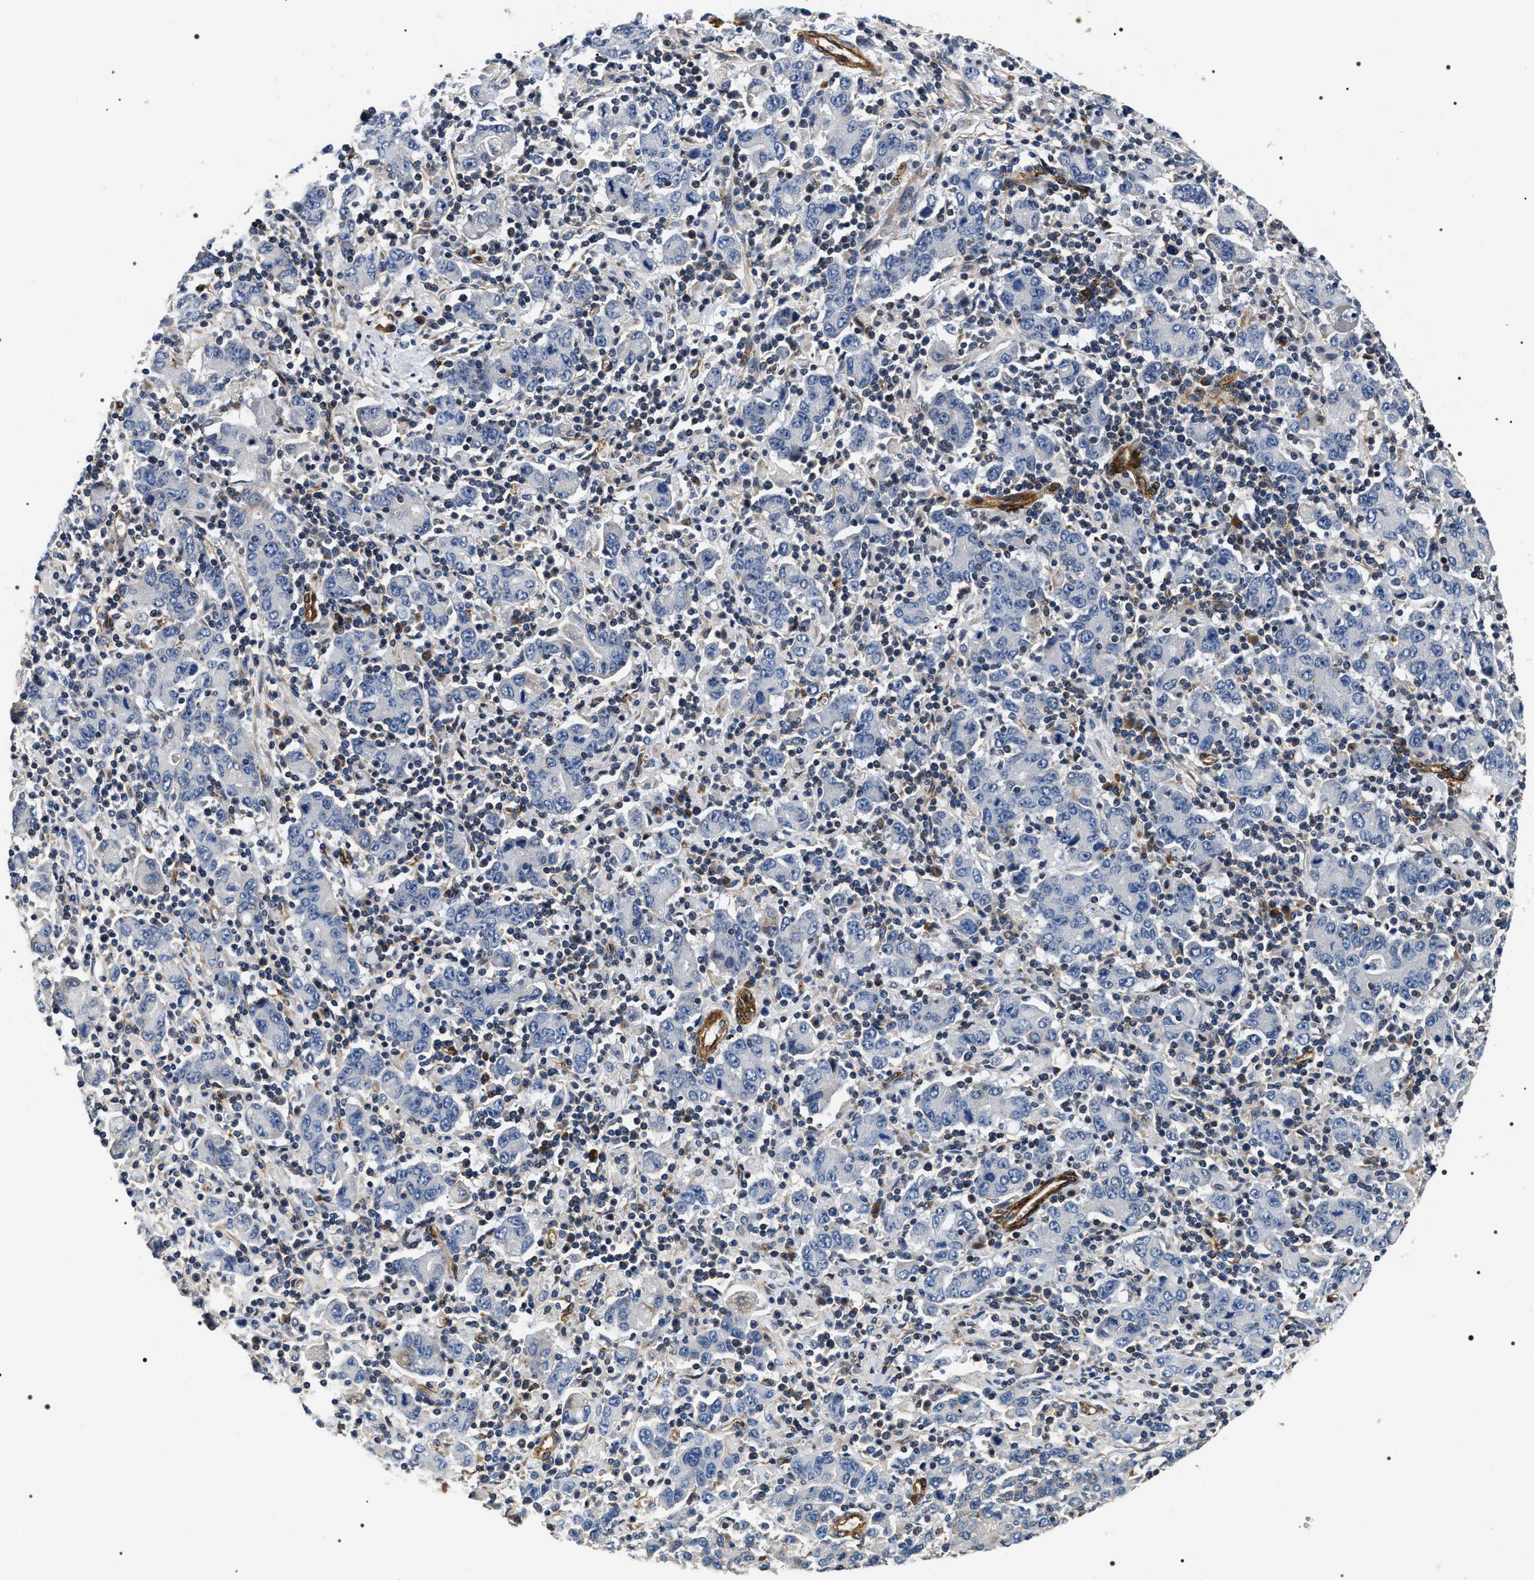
{"staining": {"intensity": "negative", "quantity": "none", "location": "none"}, "tissue": "stomach cancer", "cell_type": "Tumor cells", "image_type": "cancer", "snomed": [{"axis": "morphology", "description": "Adenocarcinoma, NOS"}, {"axis": "topography", "description": "Stomach, upper"}], "caption": "Adenocarcinoma (stomach) was stained to show a protein in brown. There is no significant positivity in tumor cells. The staining was performed using DAB (3,3'-diaminobenzidine) to visualize the protein expression in brown, while the nuclei were stained in blue with hematoxylin (Magnification: 20x).", "gene": "ZC3HAV1L", "patient": {"sex": "male", "age": 69}}